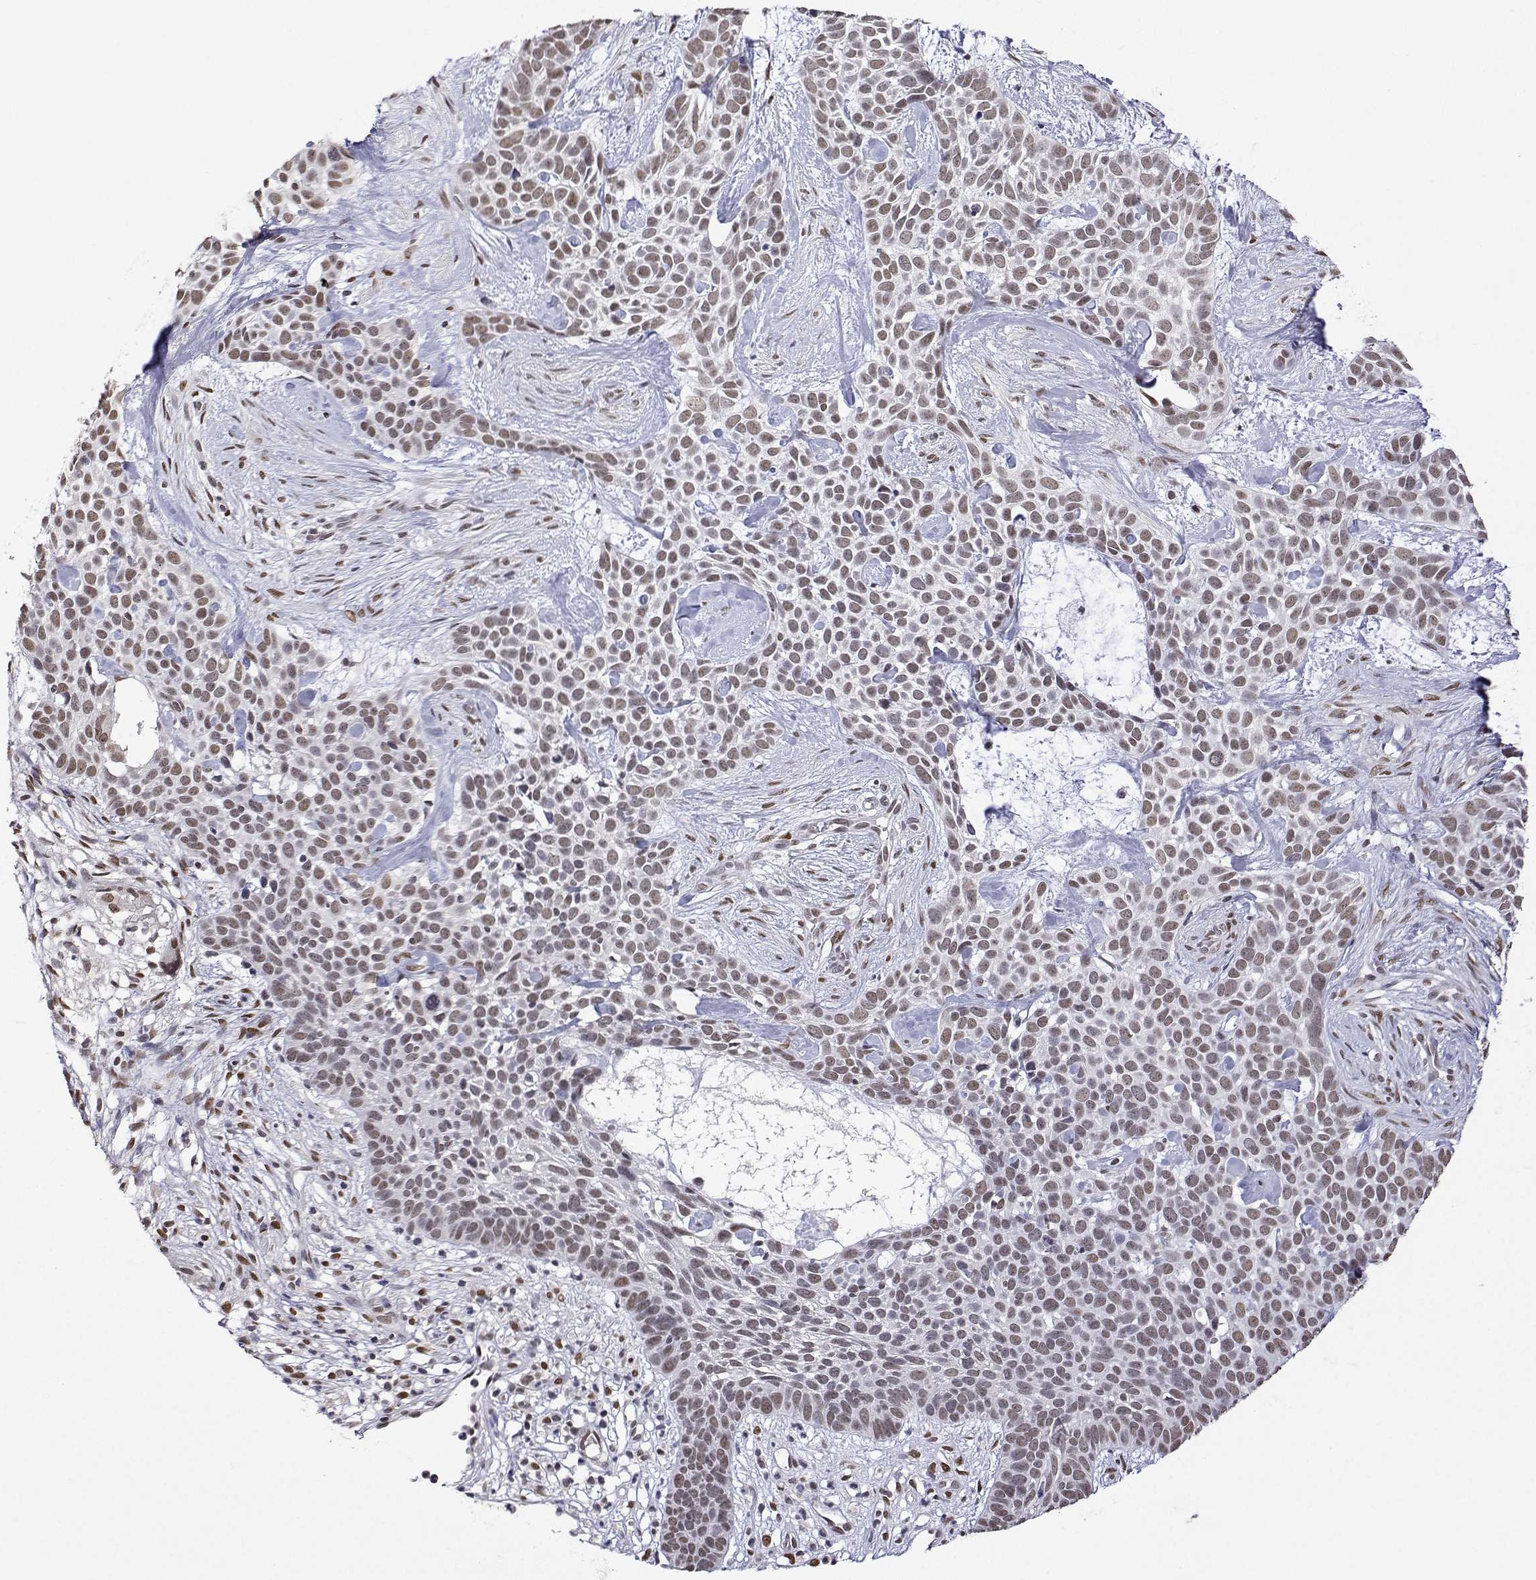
{"staining": {"intensity": "weak", "quantity": ">75%", "location": "nuclear"}, "tissue": "skin cancer", "cell_type": "Tumor cells", "image_type": "cancer", "snomed": [{"axis": "morphology", "description": "Basal cell carcinoma"}, {"axis": "topography", "description": "Skin"}], "caption": "Skin basal cell carcinoma stained for a protein shows weak nuclear positivity in tumor cells. The staining is performed using DAB brown chromogen to label protein expression. The nuclei are counter-stained blue using hematoxylin.", "gene": "XPC", "patient": {"sex": "male", "age": 69}}